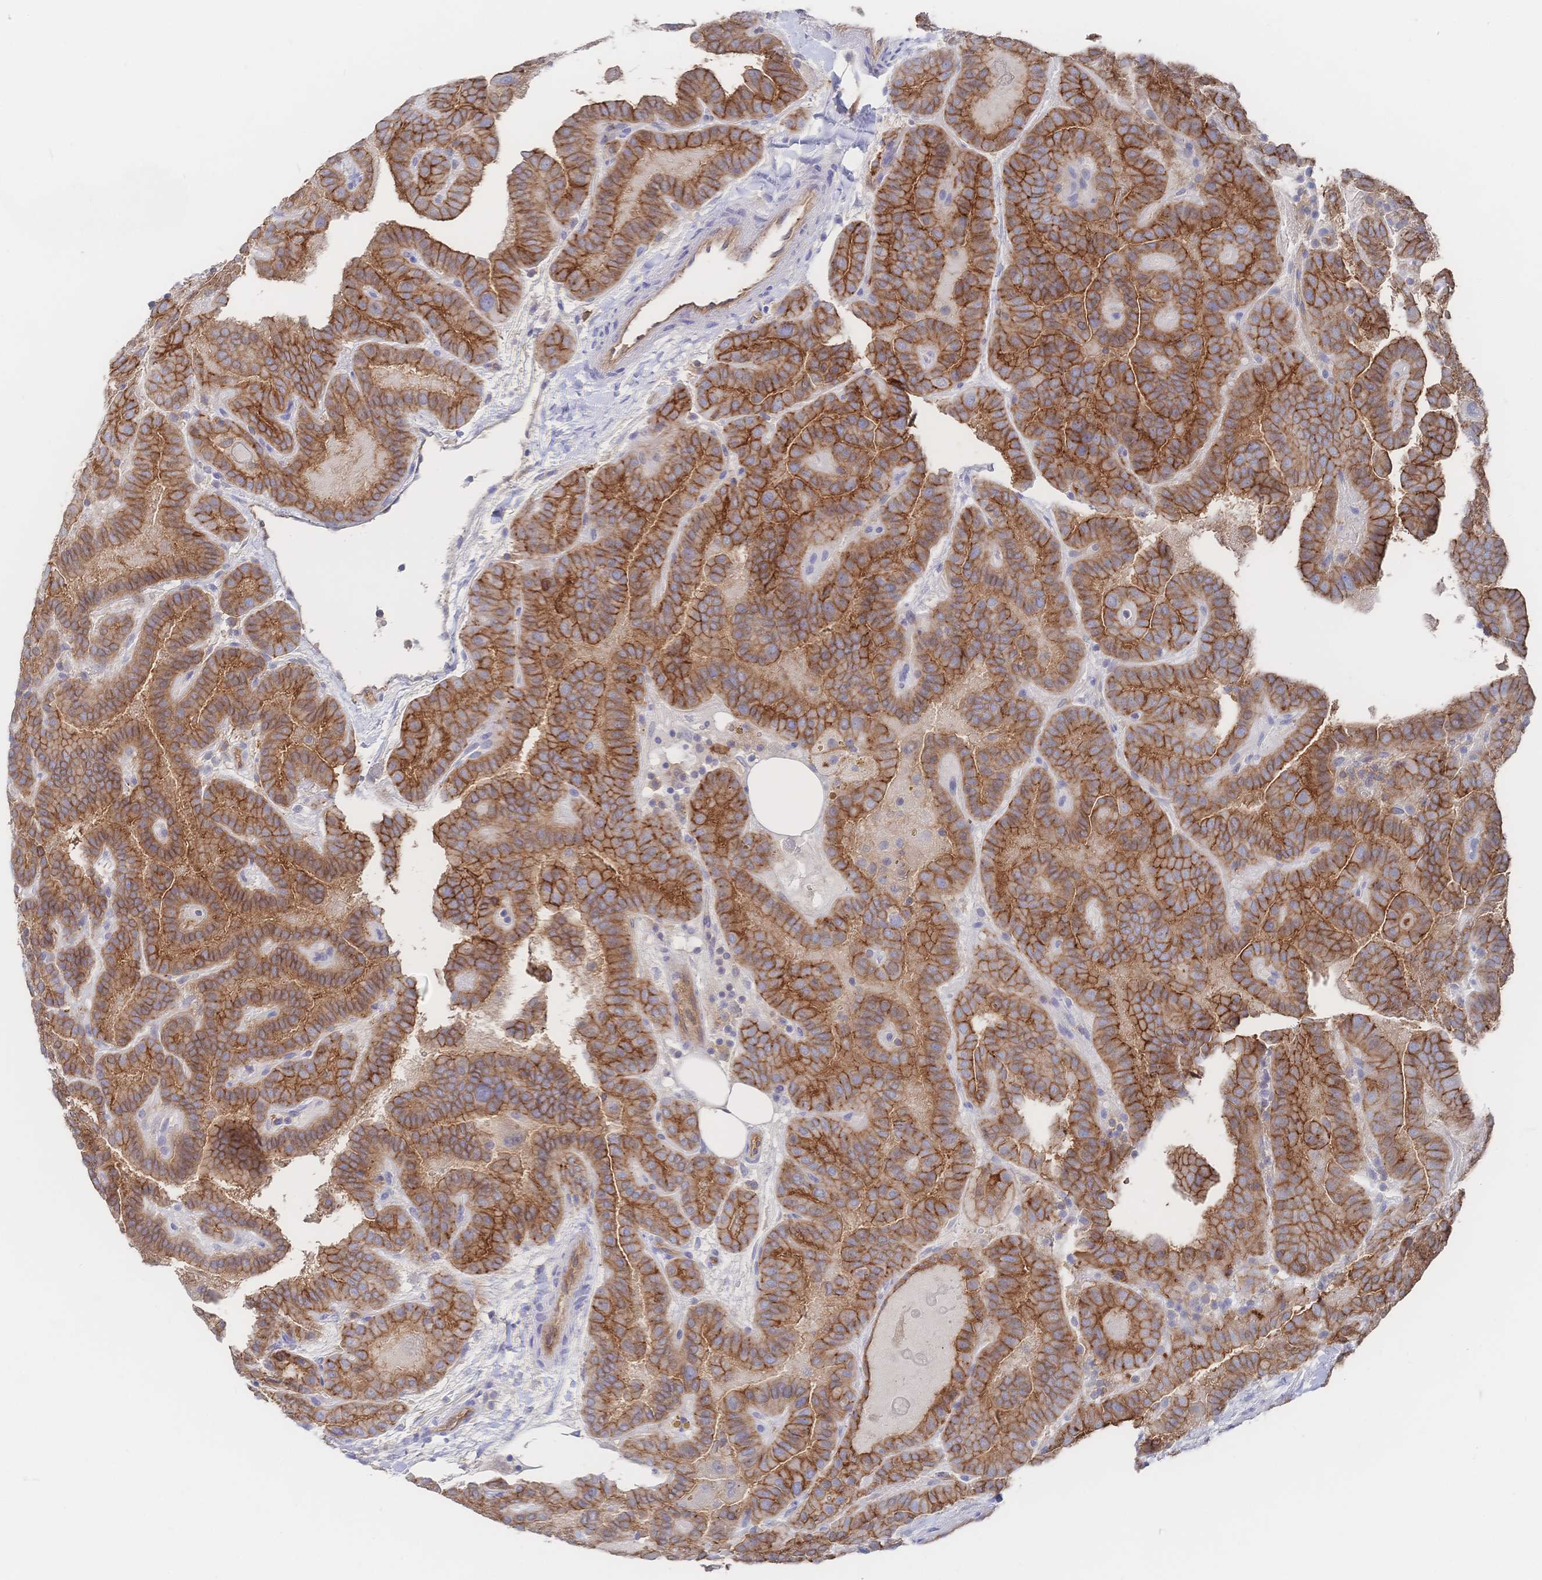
{"staining": {"intensity": "moderate", "quantity": ">75%", "location": "cytoplasmic/membranous"}, "tissue": "thyroid cancer", "cell_type": "Tumor cells", "image_type": "cancer", "snomed": [{"axis": "morphology", "description": "Papillary adenocarcinoma, NOS"}, {"axis": "topography", "description": "Thyroid gland"}], "caption": "The histopathology image shows staining of papillary adenocarcinoma (thyroid), revealing moderate cytoplasmic/membranous protein expression (brown color) within tumor cells.", "gene": "F11R", "patient": {"sex": "female", "age": 46}}